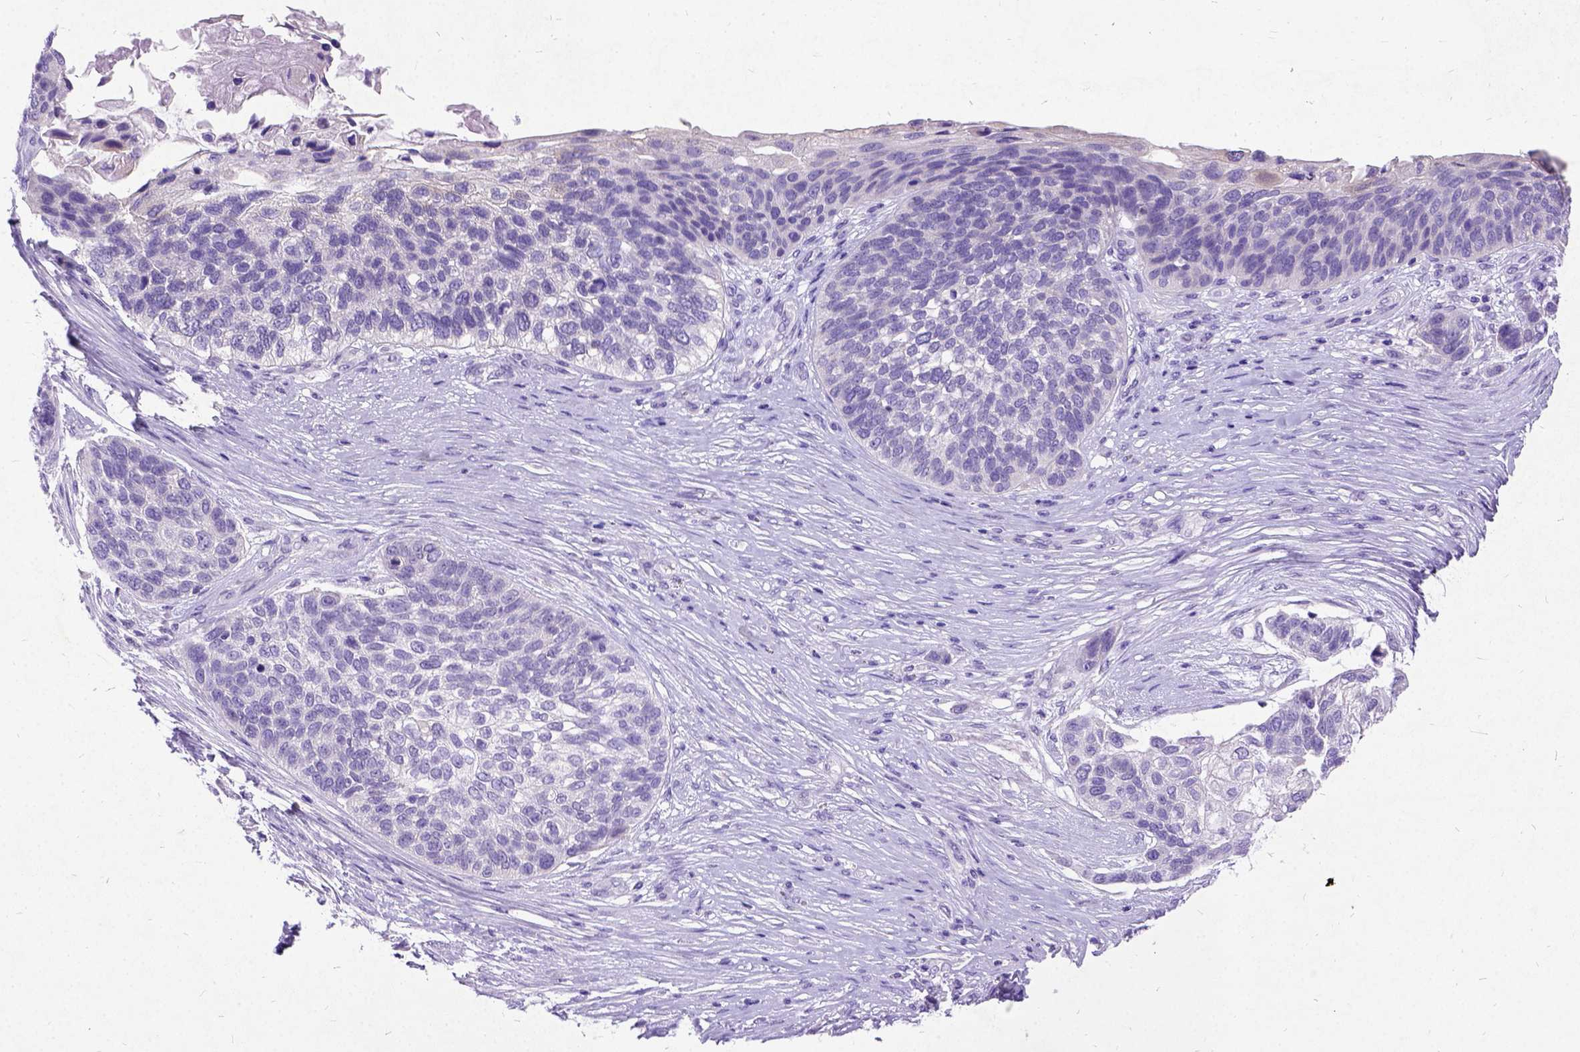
{"staining": {"intensity": "negative", "quantity": "none", "location": "none"}, "tissue": "lung cancer", "cell_type": "Tumor cells", "image_type": "cancer", "snomed": [{"axis": "morphology", "description": "Squamous cell carcinoma, NOS"}, {"axis": "topography", "description": "Lung"}], "caption": "High magnification brightfield microscopy of lung cancer (squamous cell carcinoma) stained with DAB (3,3'-diaminobenzidine) (brown) and counterstained with hematoxylin (blue): tumor cells show no significant staining.", "gene": "NEUROD4", "patient": {"sex": "male", "age": 69}}